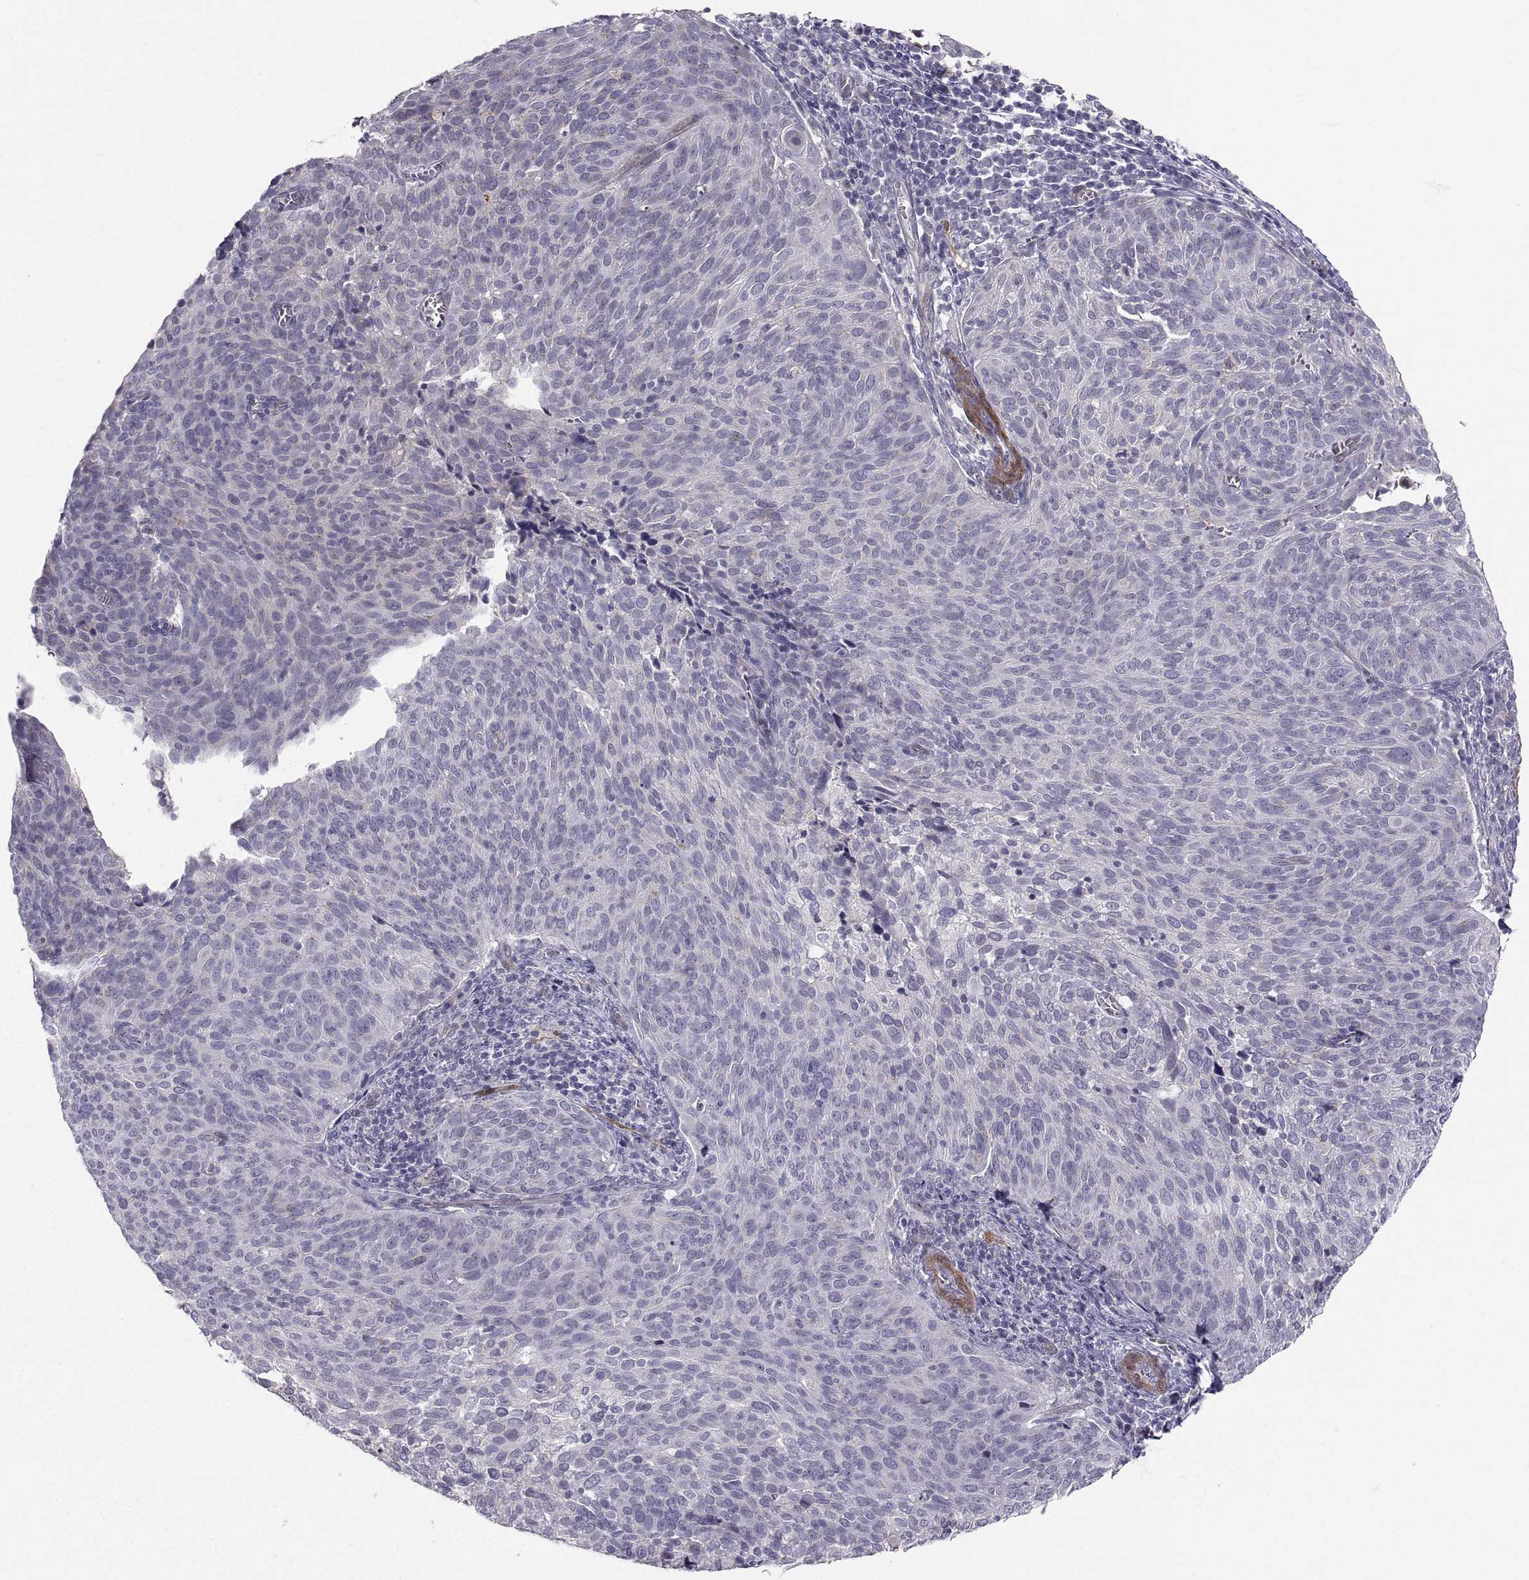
{"staining": {"intensity": "negative", "quantity": "none", "location": "none"}, "tissue": "cervical cancer", "cell_type": "Tumor cells", "image_type": "cancer", "snomed": [{"axis": "morphology", "description": "Squamous cell carcinoma, NOS"}, {"axis": "topography", "description": "Cervix"}], "caption": "The histopathology image exhibits no staining of tumor cells in cervical cancer (squamous cell carcinoma). (DAB IHC, high magnification).", "gene": "PGM5", "patient": {"sex": "female", "age": 39}}